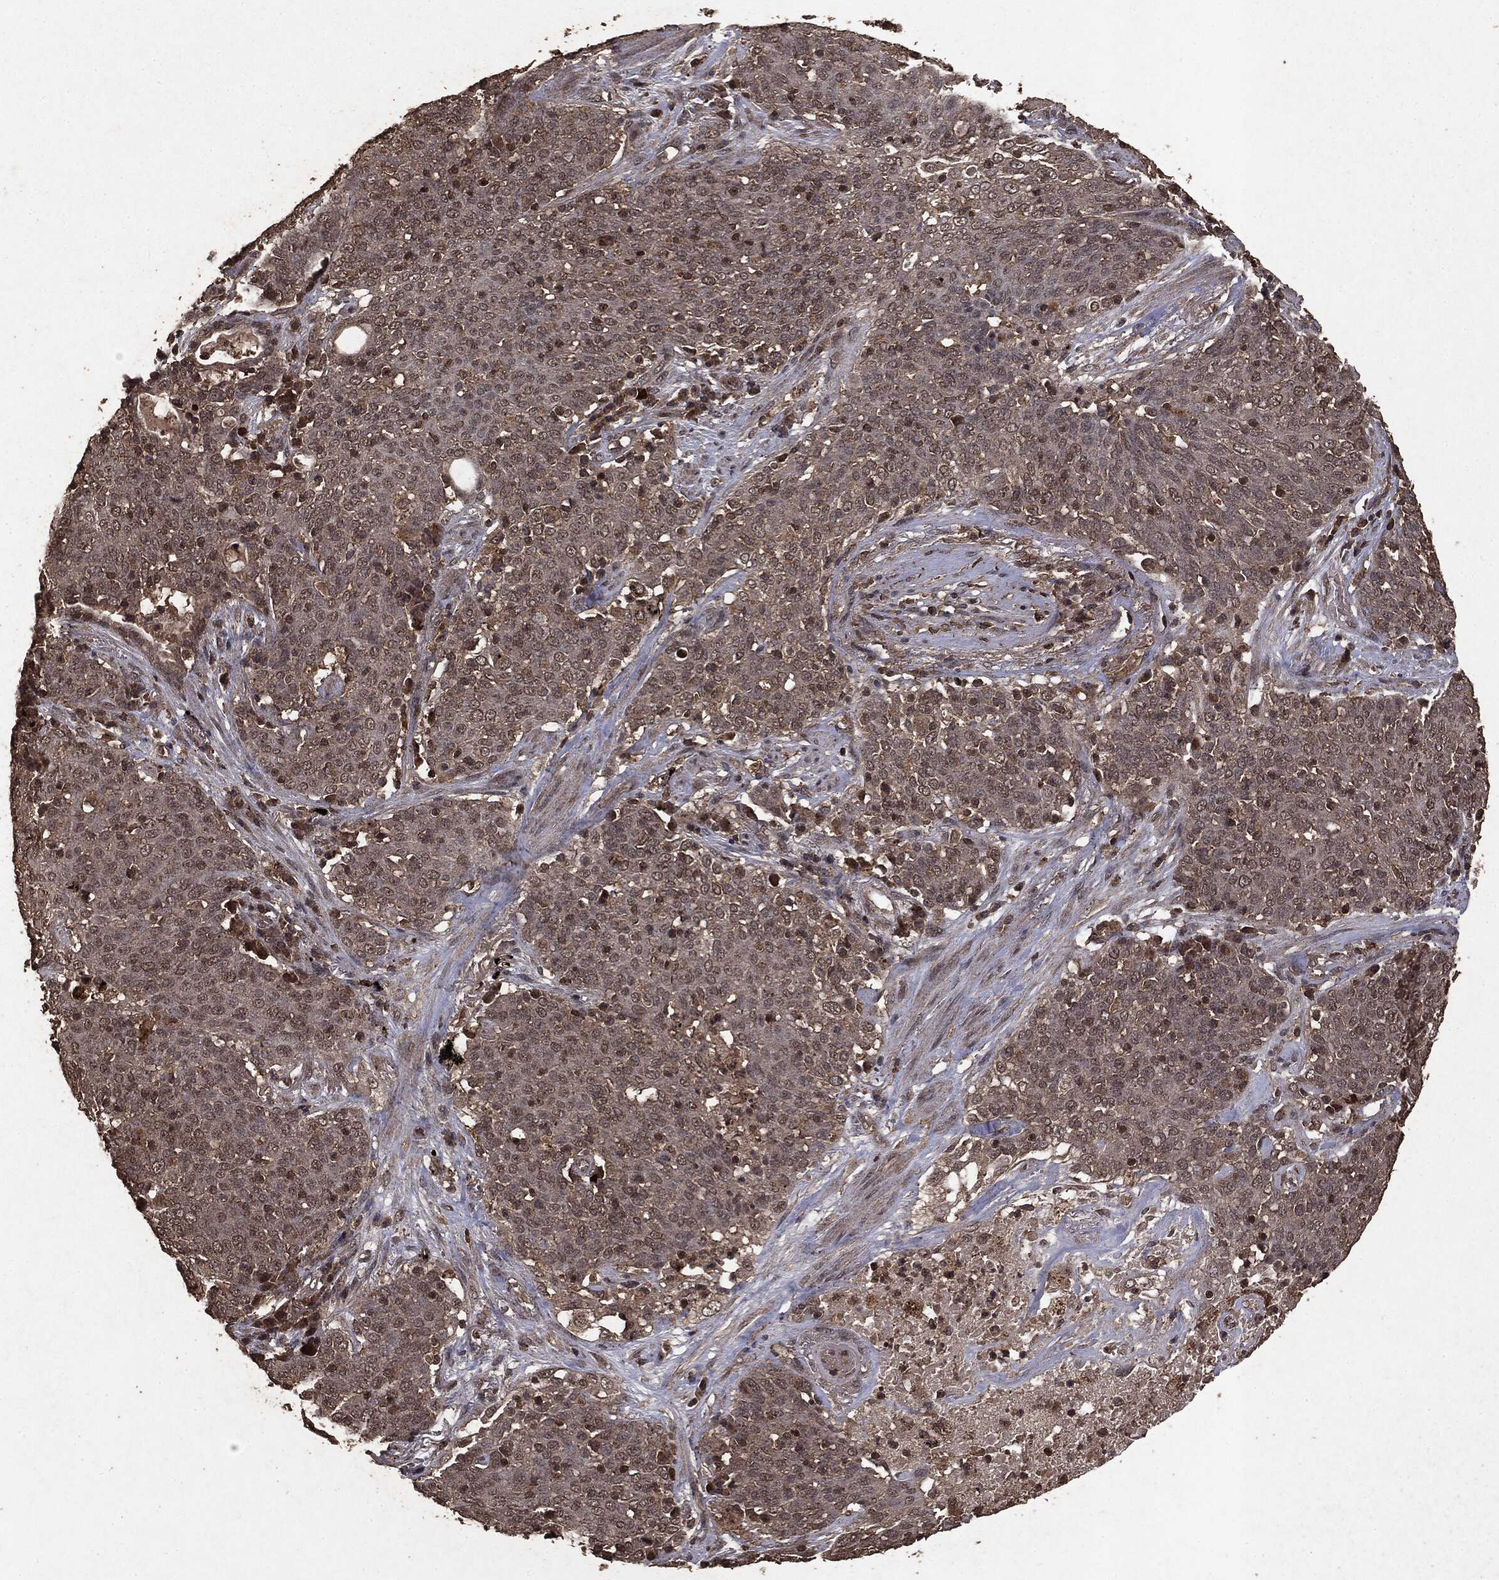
{"staining": {"intensity": "negative", "quantity": "none", "location": "none"}, "tissue": "lung cancer", "cell_type": "Tumor cells", "image_type": "cancer", "snomed": [{"axis": "morphology", "description": "Squamous cell carcinoma, NOS"}, {"axis": "topography", "description": "Lung"}], "caption": "DAB immunohistochemical staining of human lung squamous cell carcinoma demonstrates no significant positivity in tumor cells.", "gene": "NME1", "patient": {"sex": "male", "age": 82}}